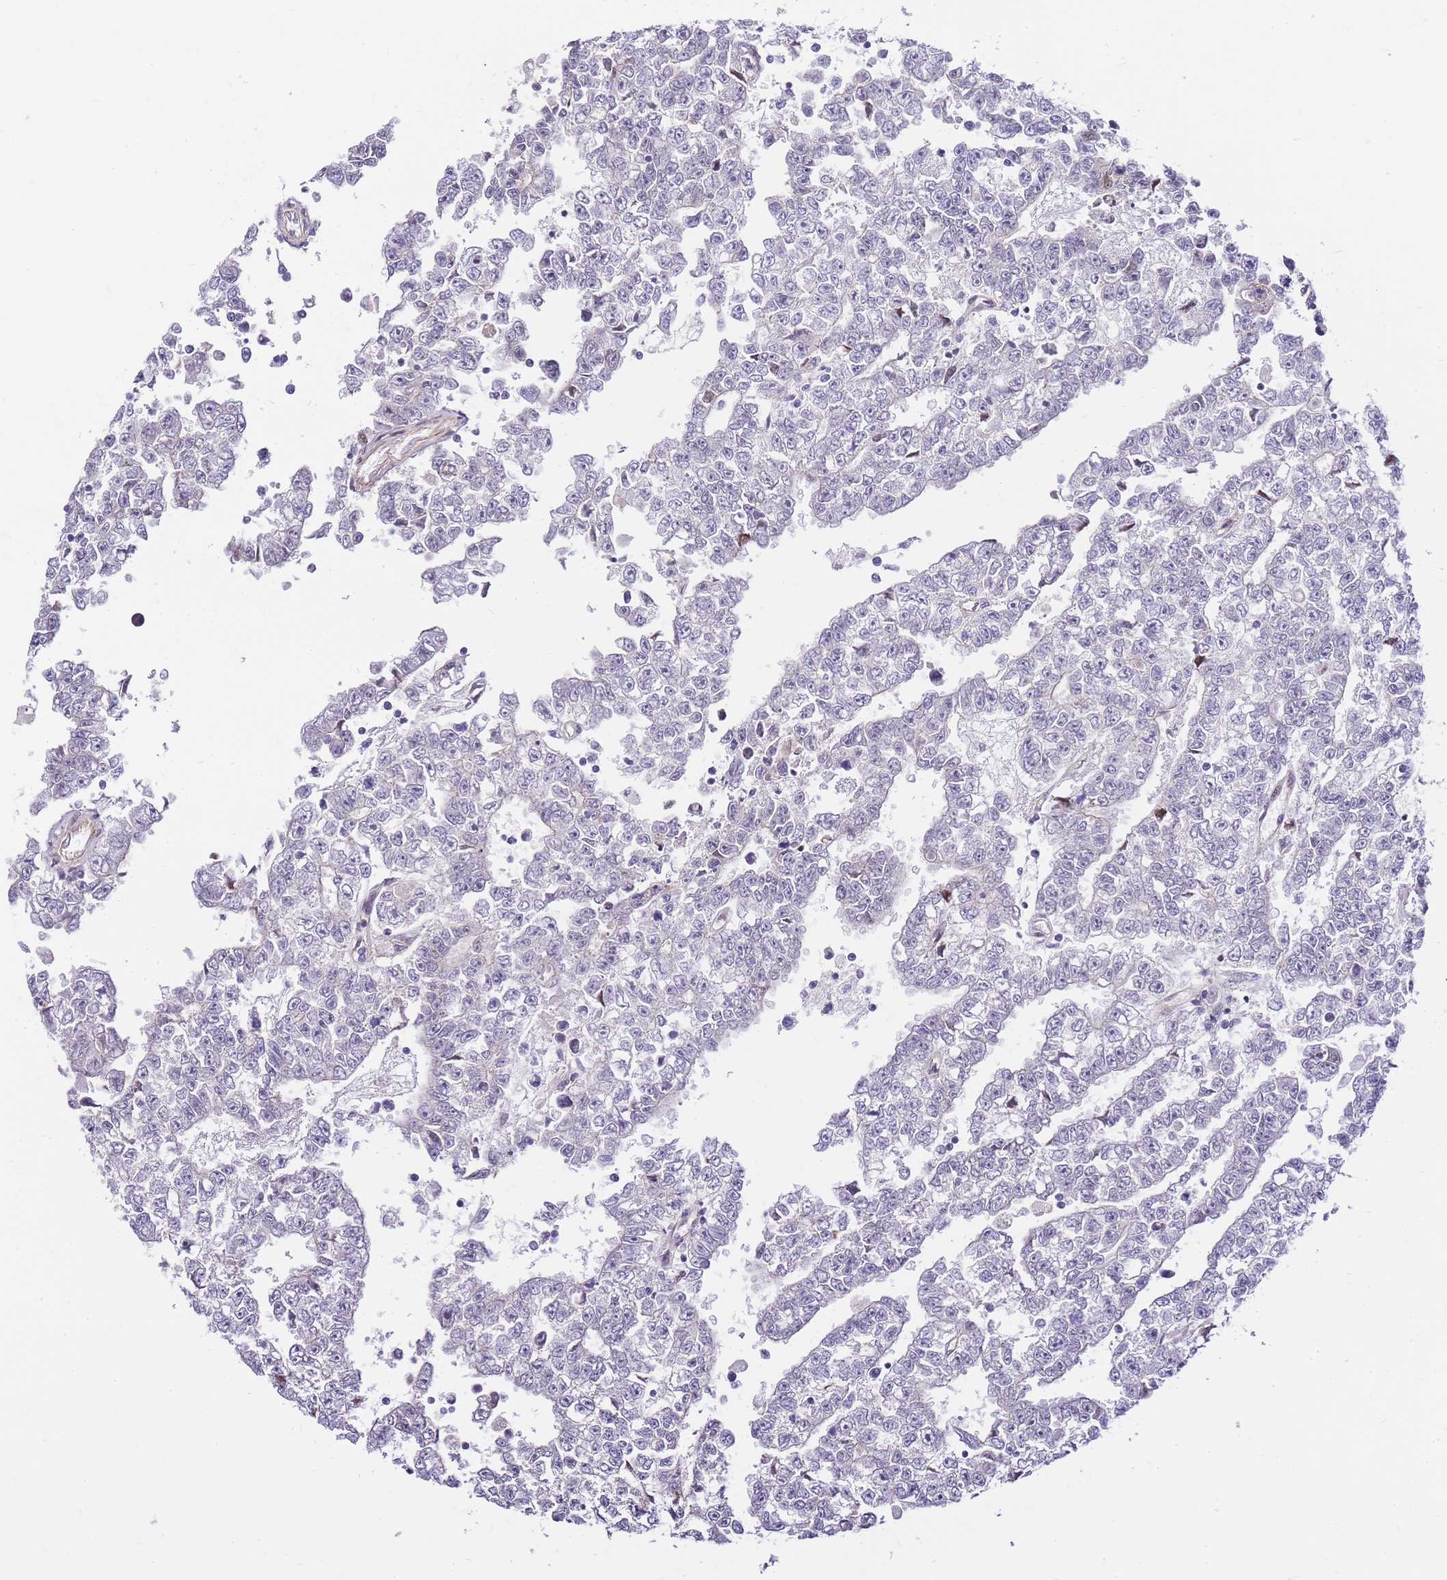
{"staining": {"intensity": "negative", "quantity": "none", "location": "none"}, "tissue": "testis cancer", "cell_type": "Tumor cells", "image_type": "cancer", "snomed": [{"axis": "morphology", "description": "Carcinoma, Embryonal, NOS"}, {"axis": "topography", "description": "Testis"}], "caption": "Testis cancer (embryonal carcinoma) stained for a protein using immunohistochemistry (IHC) demonstrates no positivity tumor cells.", "gene": "CLBA1", "patient": {"sex": "male", "age": 25}}